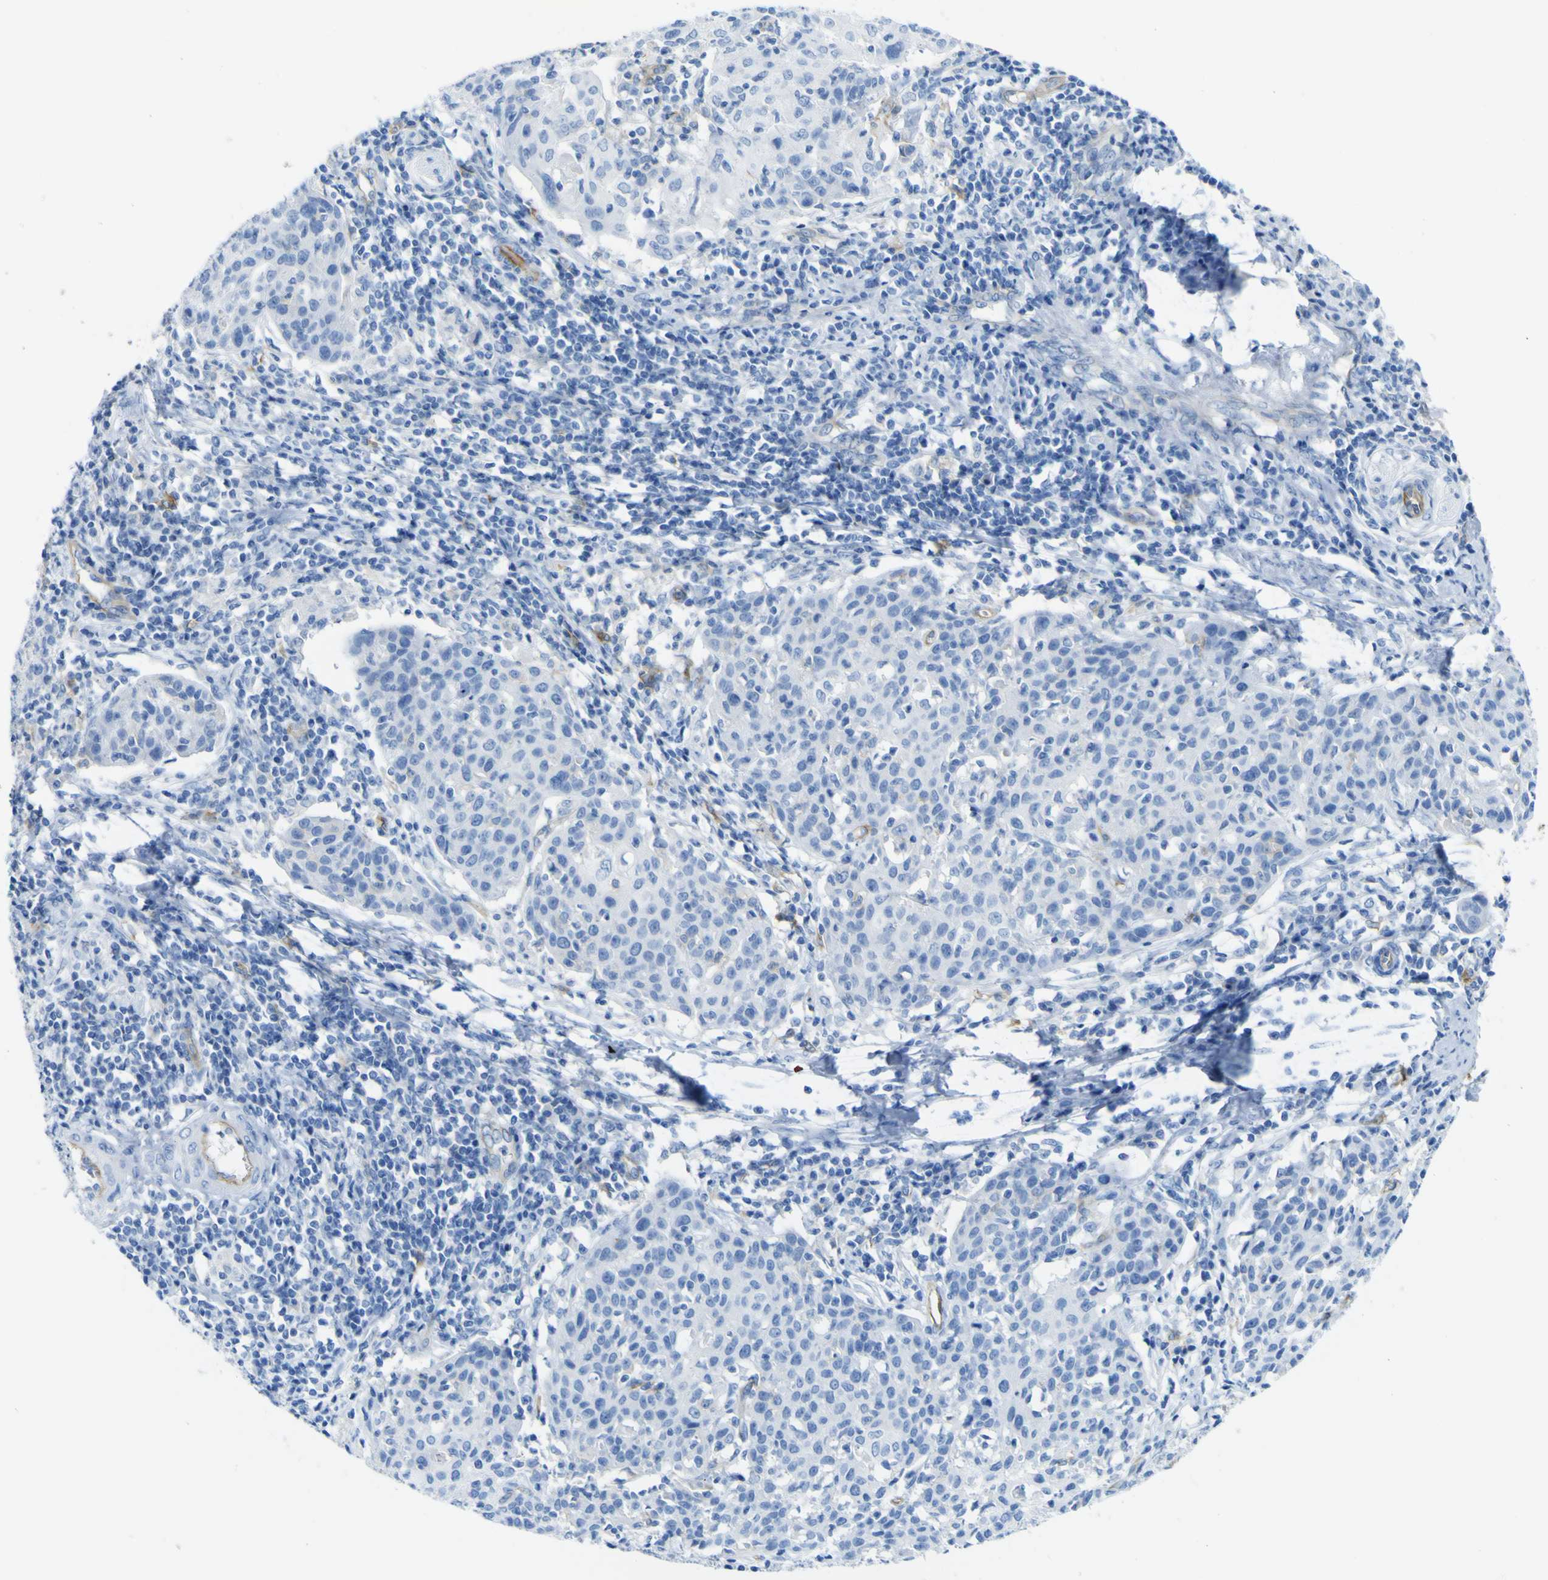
{"staining": {"intensity": "negative", "quantity": "none", "location": "none"}, "tissue": "cervical cancer", "cell_type": "Tumor cells", "image_type": "cancer", "snomed": [{"axis": "morphology", "description": "Squamous cell carcinoma, NOS"}, {"axis": "topography", "description": "Cervix"}], "caption": "Human squamous cell carcinoma (cervical) stained for a protein using immunohistochemistry demonstrates no expression in tumor cells.", "gene": "CD93", "patient": {"sex": "female", "age": 38}}